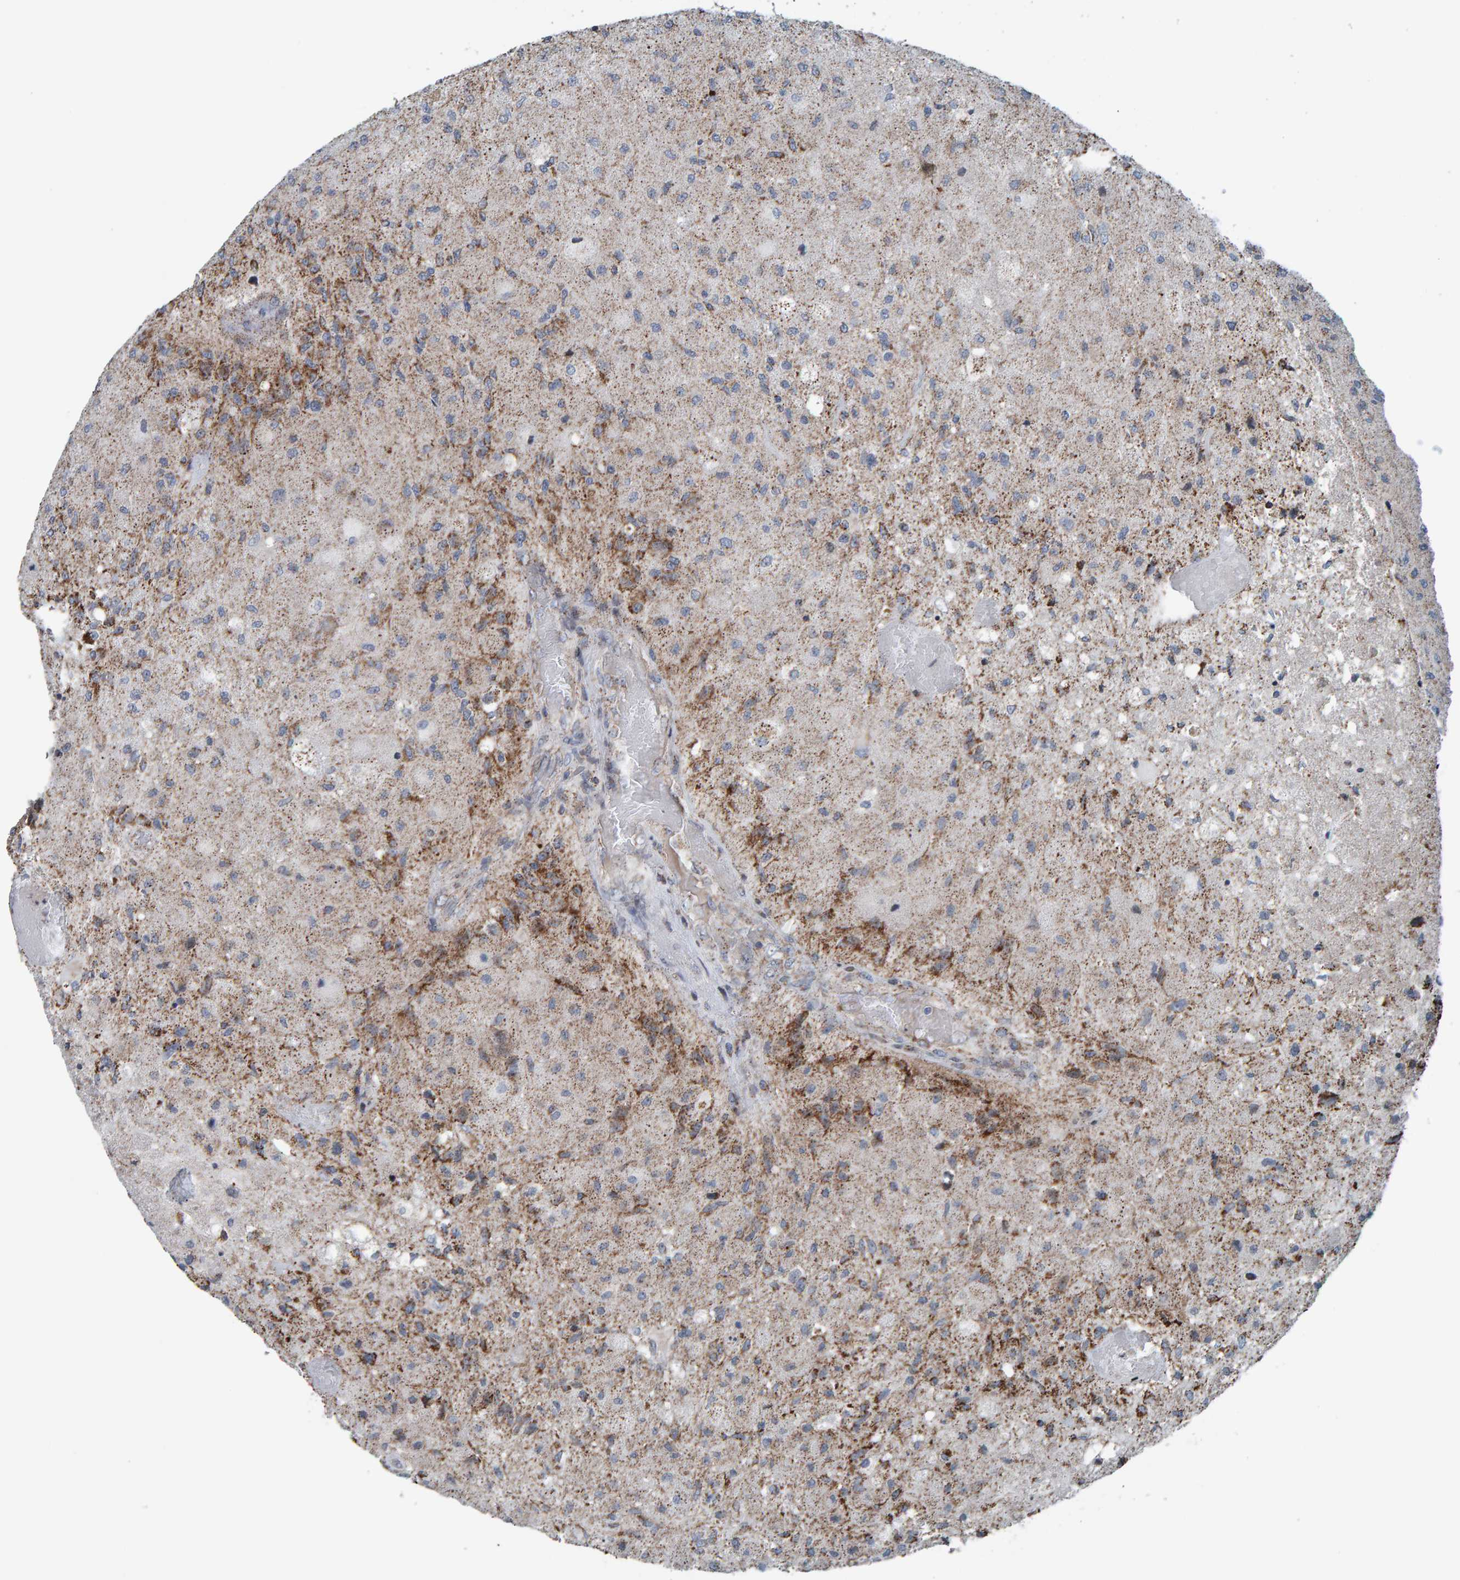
{"staining": {"intensity": "moderate", "quantity": "25%-75%", "location": "cytoplasmic/membranous"}, "tissue": "glioma", "cell_type": "Tumor cells", "image_type": "cancer", "snomed": [{"axis": "morphology", "description": "Normal tissue, NOS"}, {"axis": "morphology", "description": "Glioma, malignant, High grade"}, {"axis": "topography", "description": "Cerebral cortex"}], "caption": "Approximately 25%-75% of tumor cells in human glioma exhibit moderate cytoplasmic/membranous protein staining as visualized by brown immunohistochemical staining.", "gene": "ZNF48", "patient": {"sex": "male", "age": 77}}